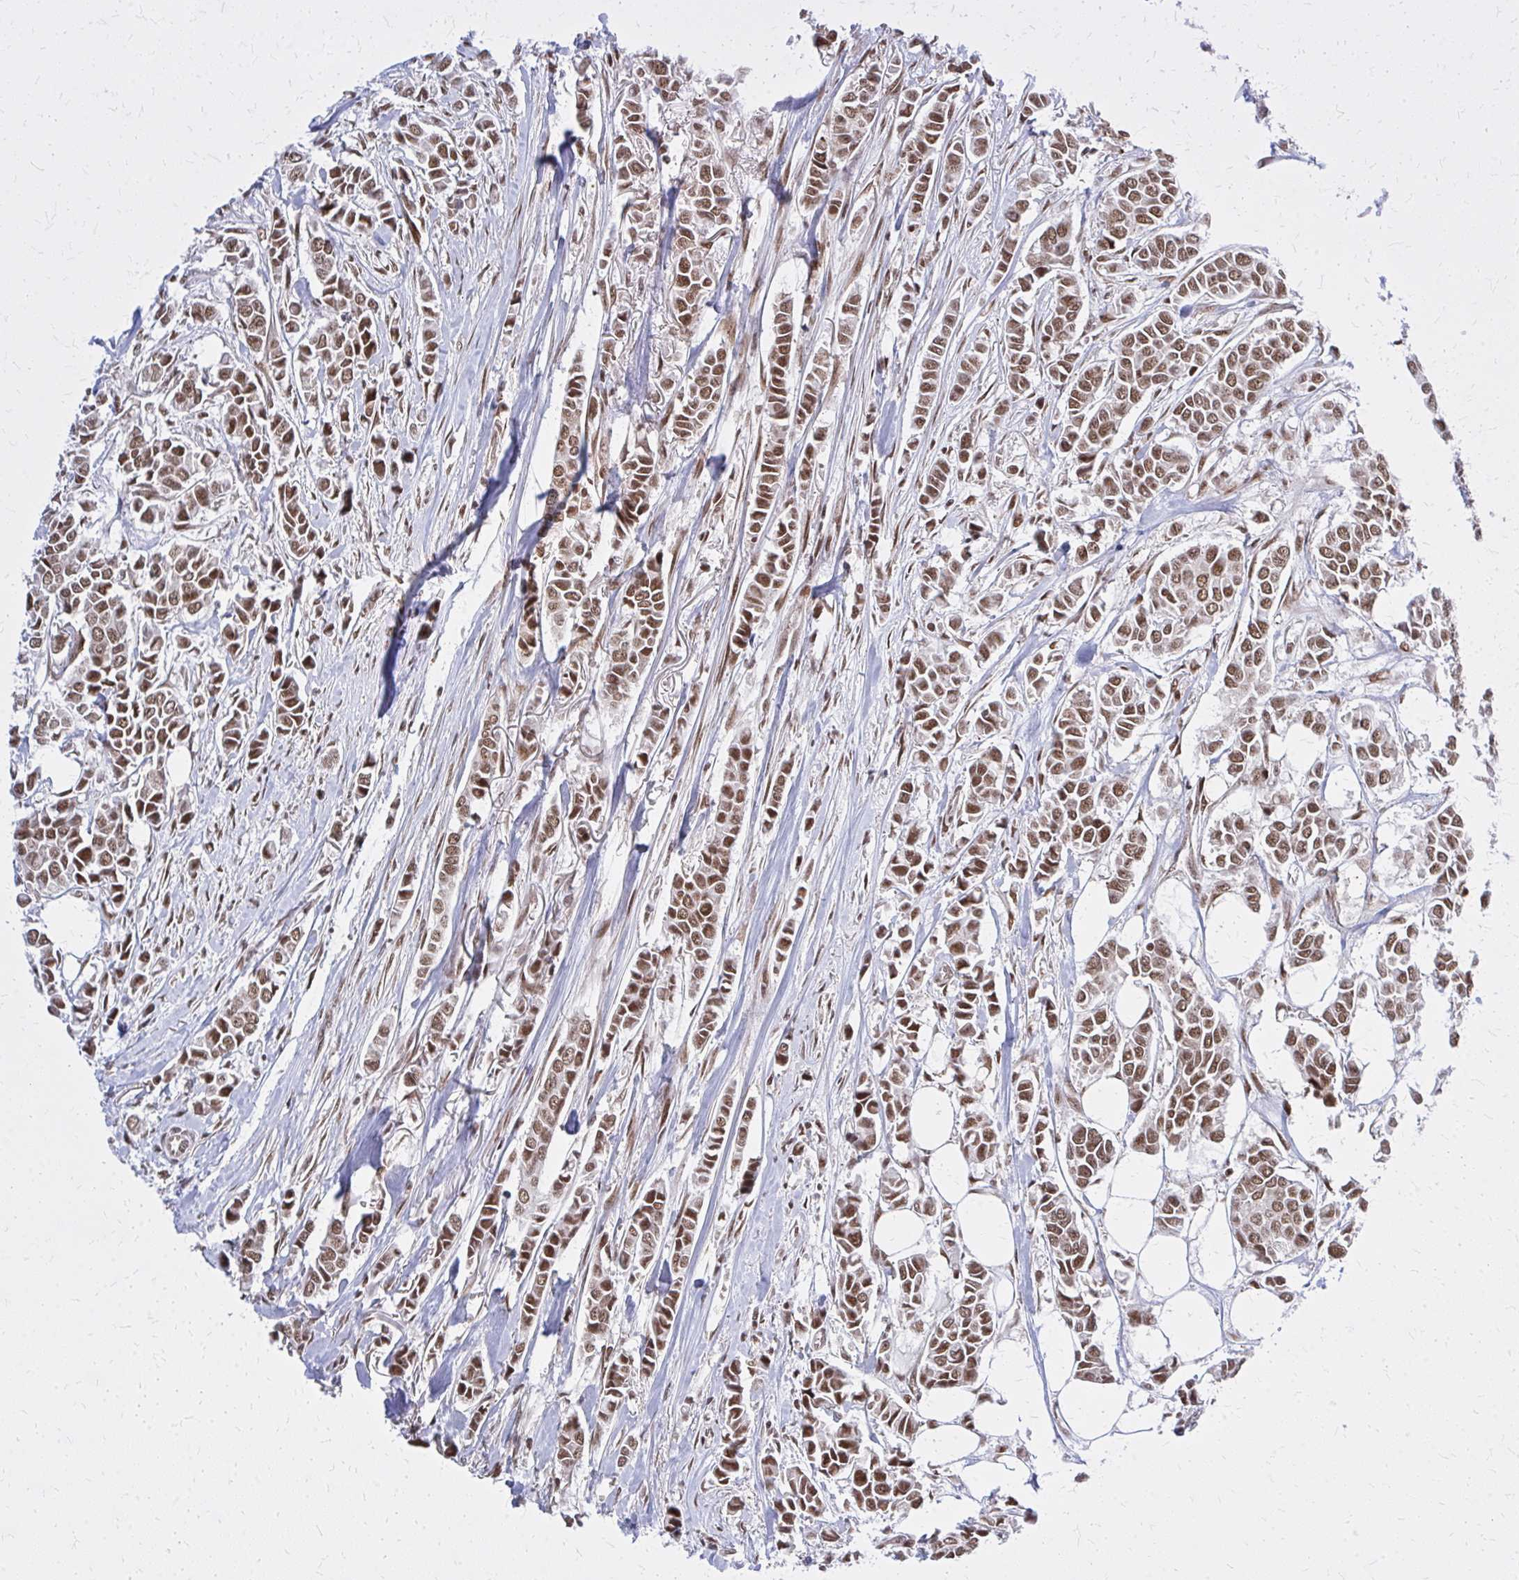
{"staining": {"intensity": "moderate", "quantity": ">75%", "location": "nuclear"}, "tissue": "breast cancer", "cell_type": "Tumor cells", "image_type": "cancer", "snomed": [{"axis": "morphology", "description": "Duct carcinoma"}, {"axis": "topography", "description": "Breast"}], "caption": "Protein staining displays moderate nuclear expression in approximately >75% of tumor cells in intraductal carcinoma (breast).", "gene": "HDAC3", "patient": {"sex": "female", "age": 84}}